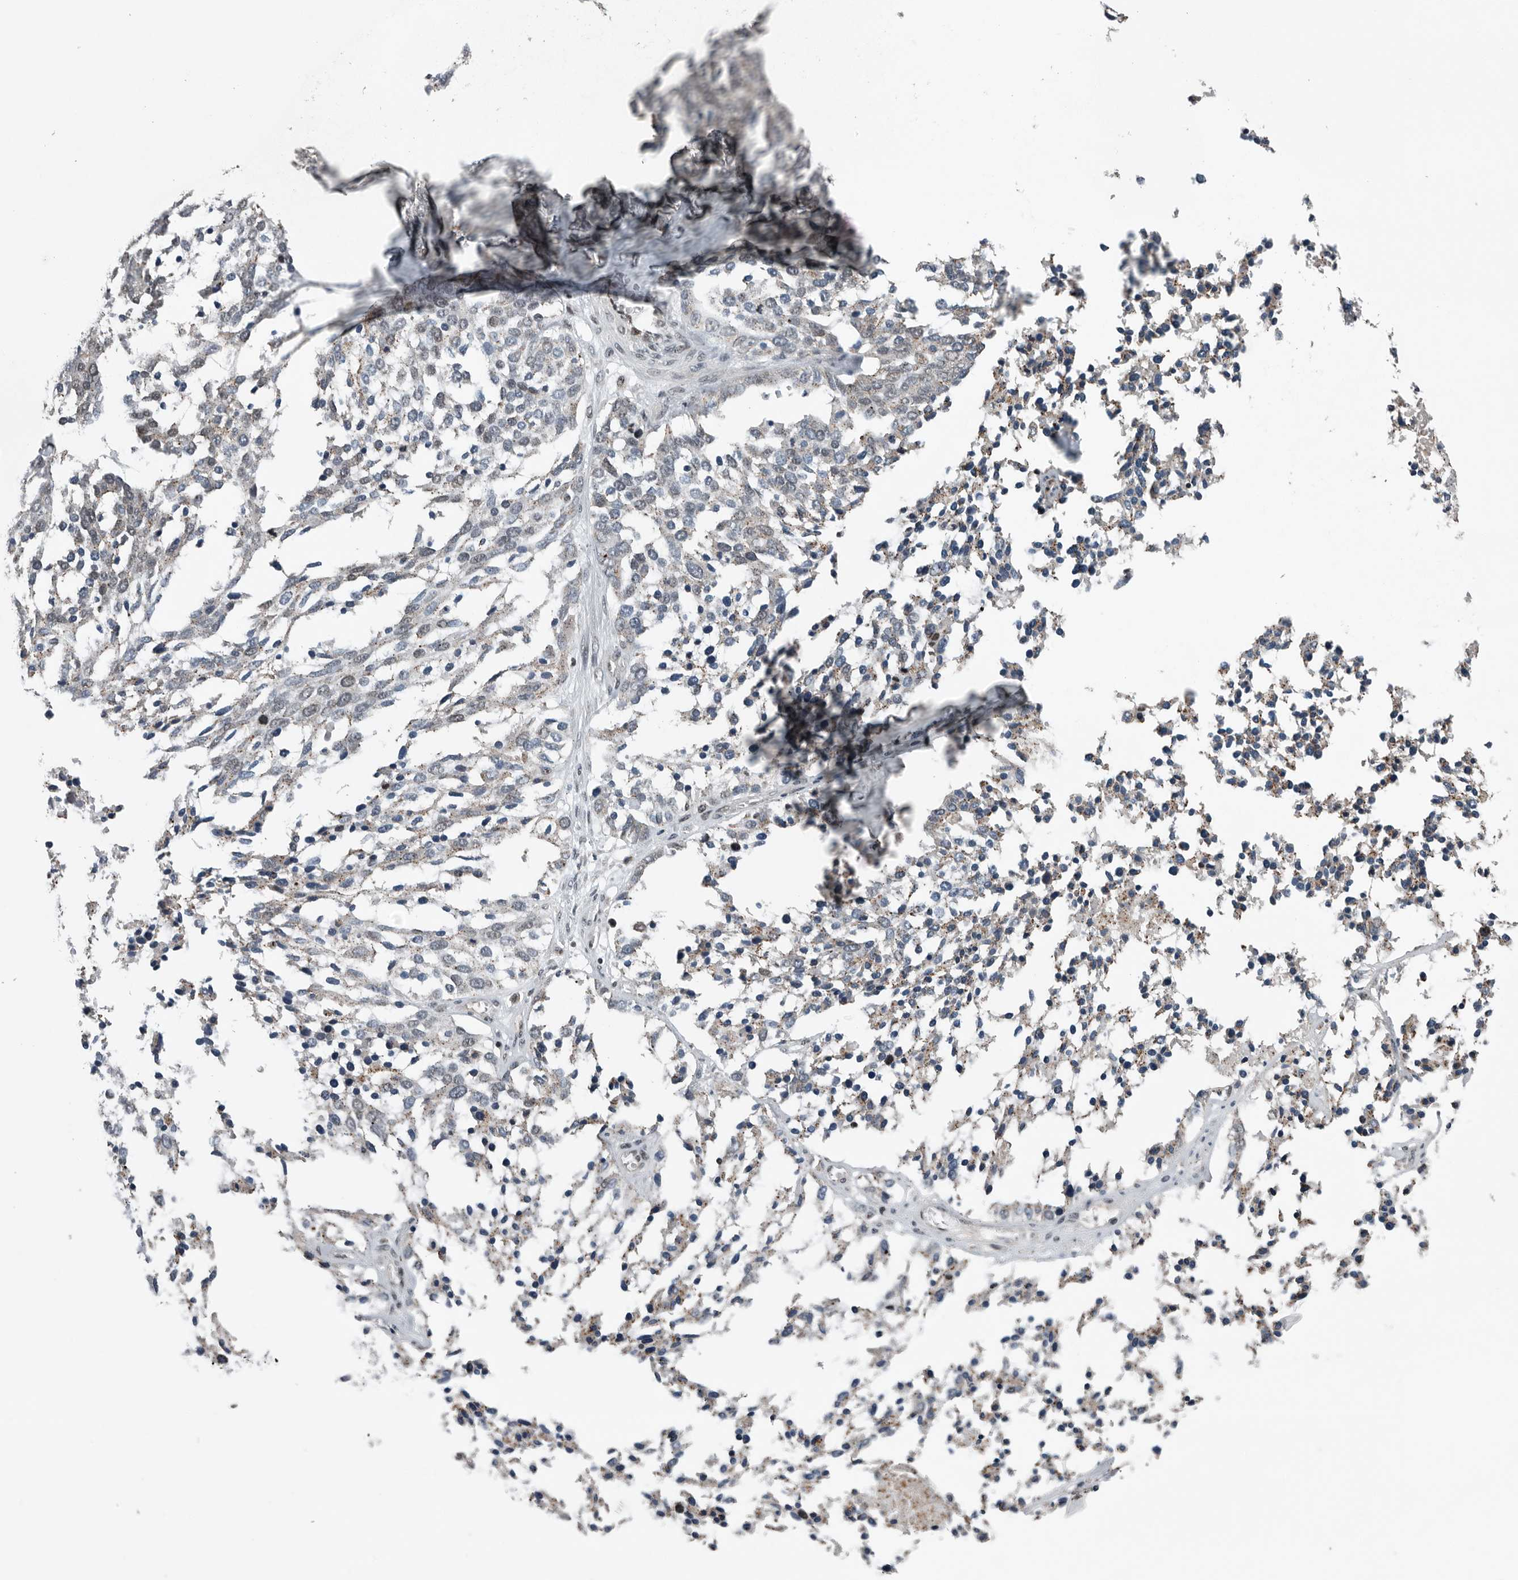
{"staining": {"intensity": "negative", "quantity": "none", "location": "none"}, "tissue": "ovarian cancer", "cell_type": "Tumor cells", "image_type": "cancer", "snomed": [{"axis": "morphology", "description": "Cystadenocarcinoma, serous, NOS"}, {"axis": "topography", "description": "Ovary"}], "caption": "Immunohistochemical staining of human ovarian serous cystadenocarcinoma exhibits no significant staining in tumor cells.", "gene": "SENP7", "patient": {"sex": "female", "age": 44}}